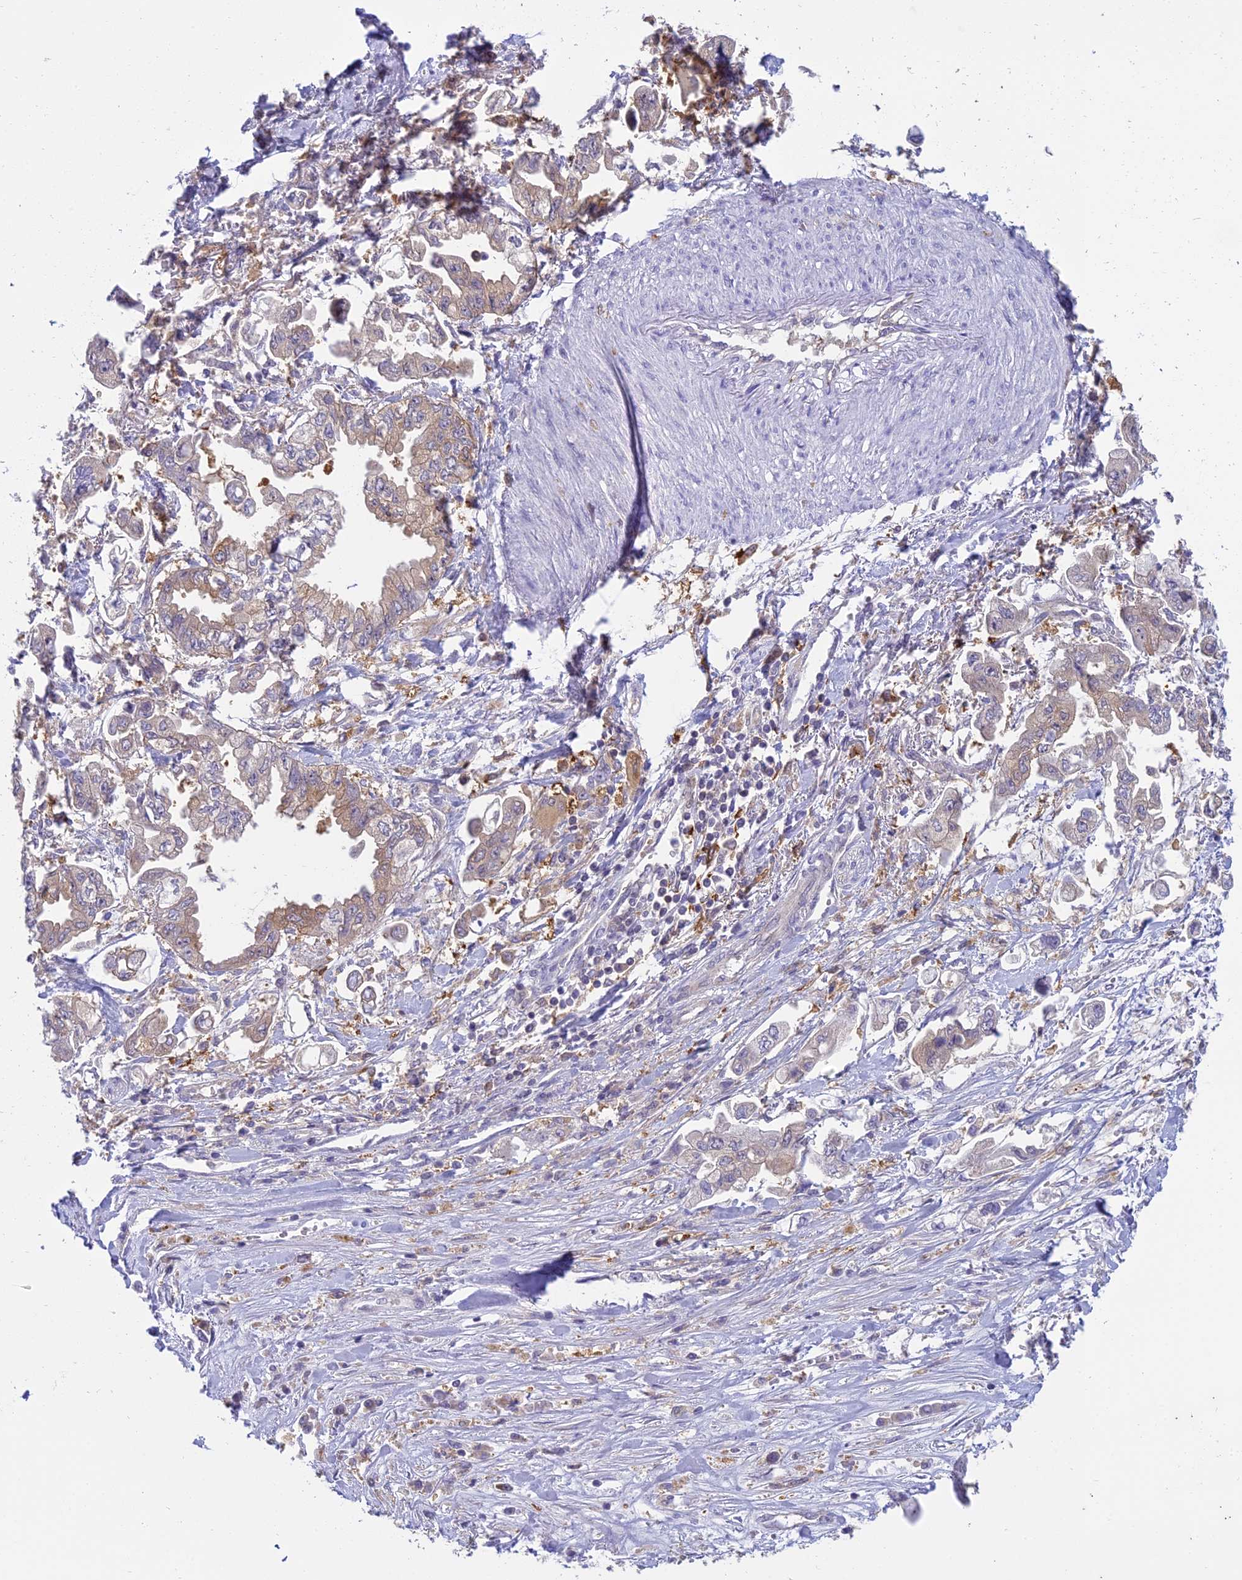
{"staining": {"intensity": "weak", "quantity": "<25%", "location": "cytoplasmic/membranous"}, "tissue": "stomach cancer", "cell_type": "Tumor cells", "image_type": "cancer", "snomed": [{"axis": "morphology", "description": "Adenocarcinoma, NOS"}, {"axis": "topography", "description": "Stomach"}], "caption": "This histopathology image is of stomach cancer (adenocarcinoma) stained with IHC to label a protein in brown with the nuclei are counter-stained blue. There is no positivity in tumor cells.", "gene": "UBE2G1", "patient": {"sex": "male", "age": 62}}